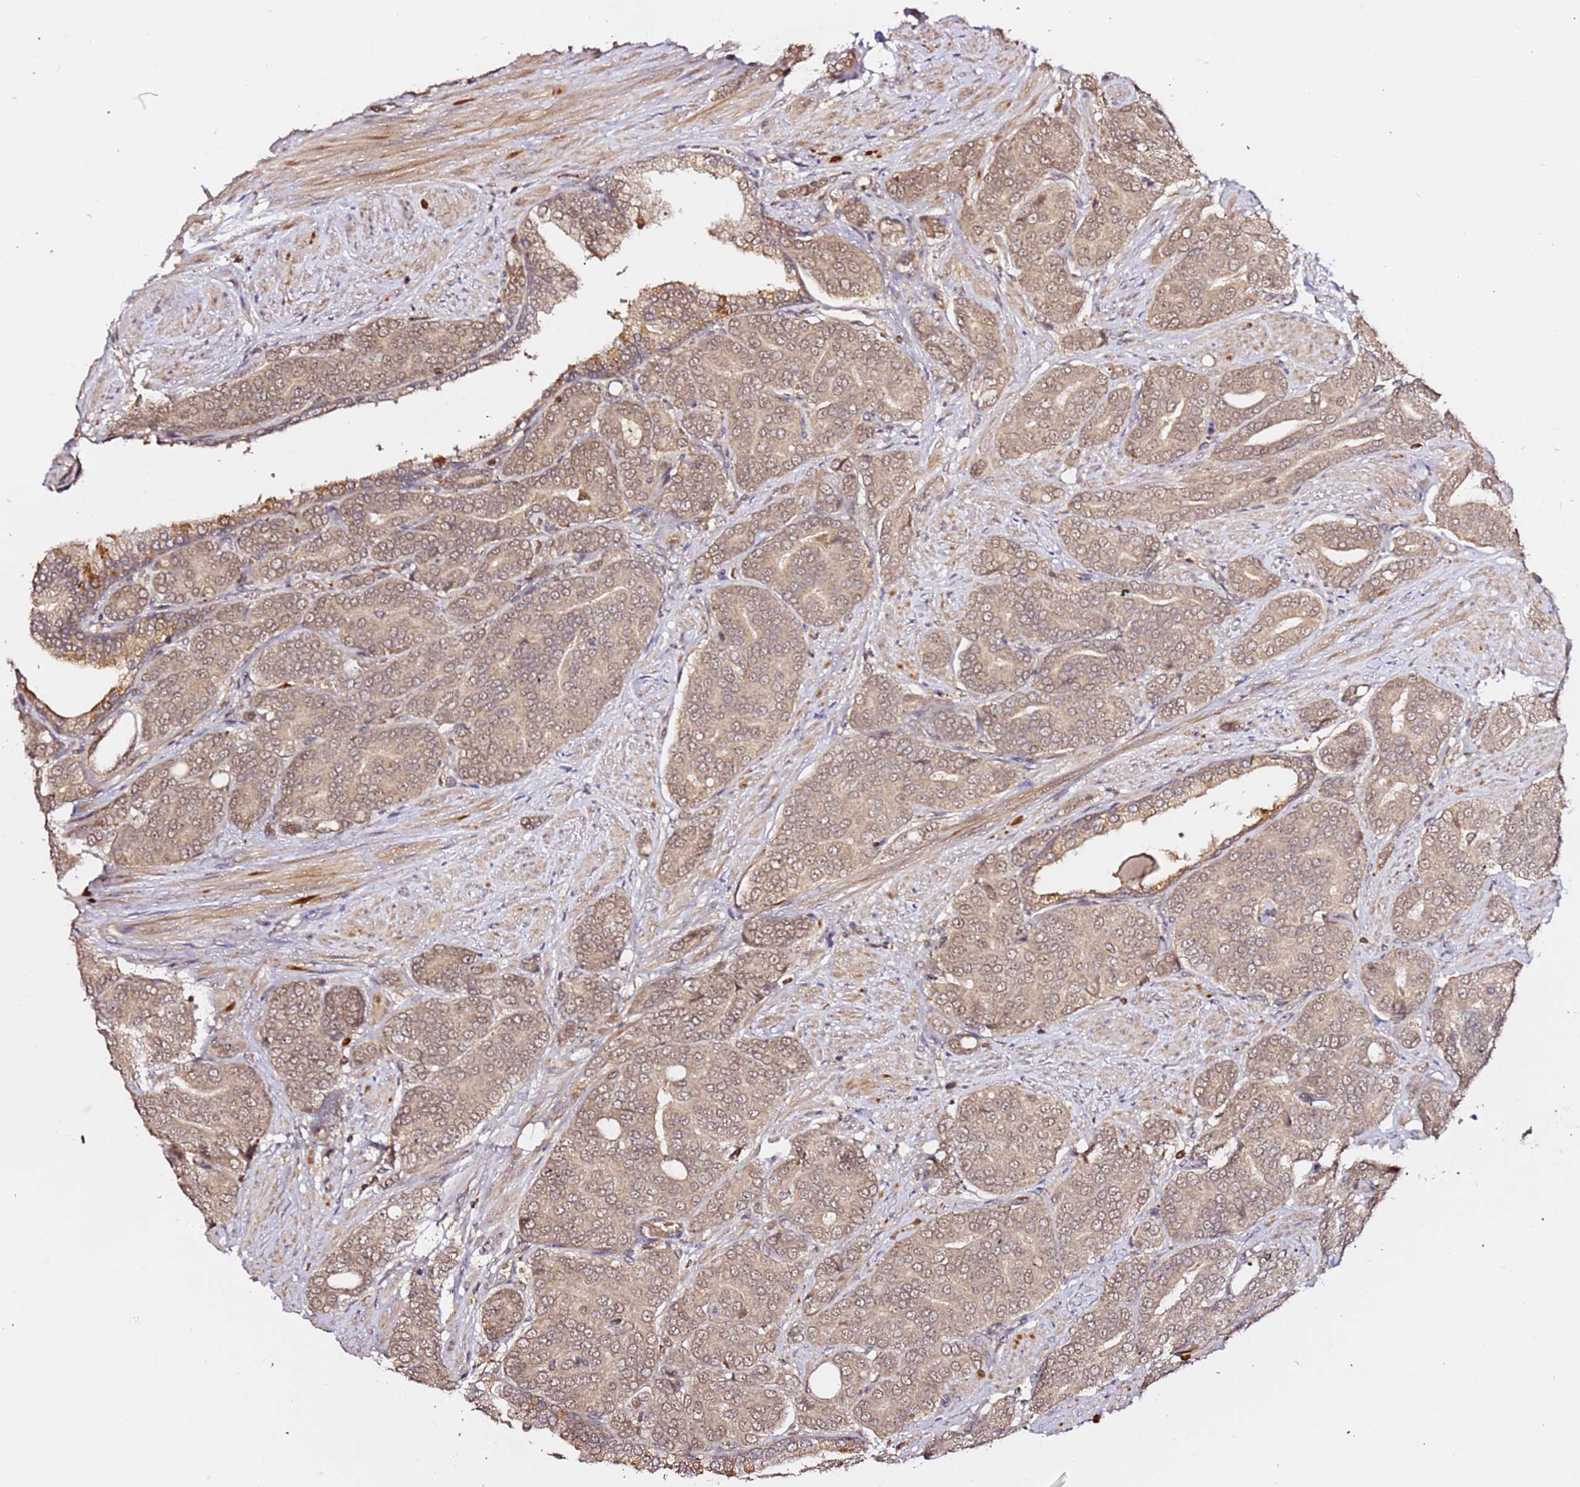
{"staining": {"intensity": "weak", "quantity": ">75%", "location": "cytoplasmic/membranous,nuclear"}, "tissue": "prostate cancer", "cell_type": "Tumor cells", "image_type": "cancer", "snomed": [{"axis": "morphology", "description": "Adenocarcinoma, High grade"}, {"axis": "topography", "description": "Prostate"}], "caption": "IHC image of human prostate adenocarcinoma (high-grade) stained for a protein (brown), which demonstrates low levels of weak cytoplasmic/membranous and nuclear positivity in about >75% of tumor cells.", "gene": "OR5V1", "patient": {"sex": "male", "age": 67}}